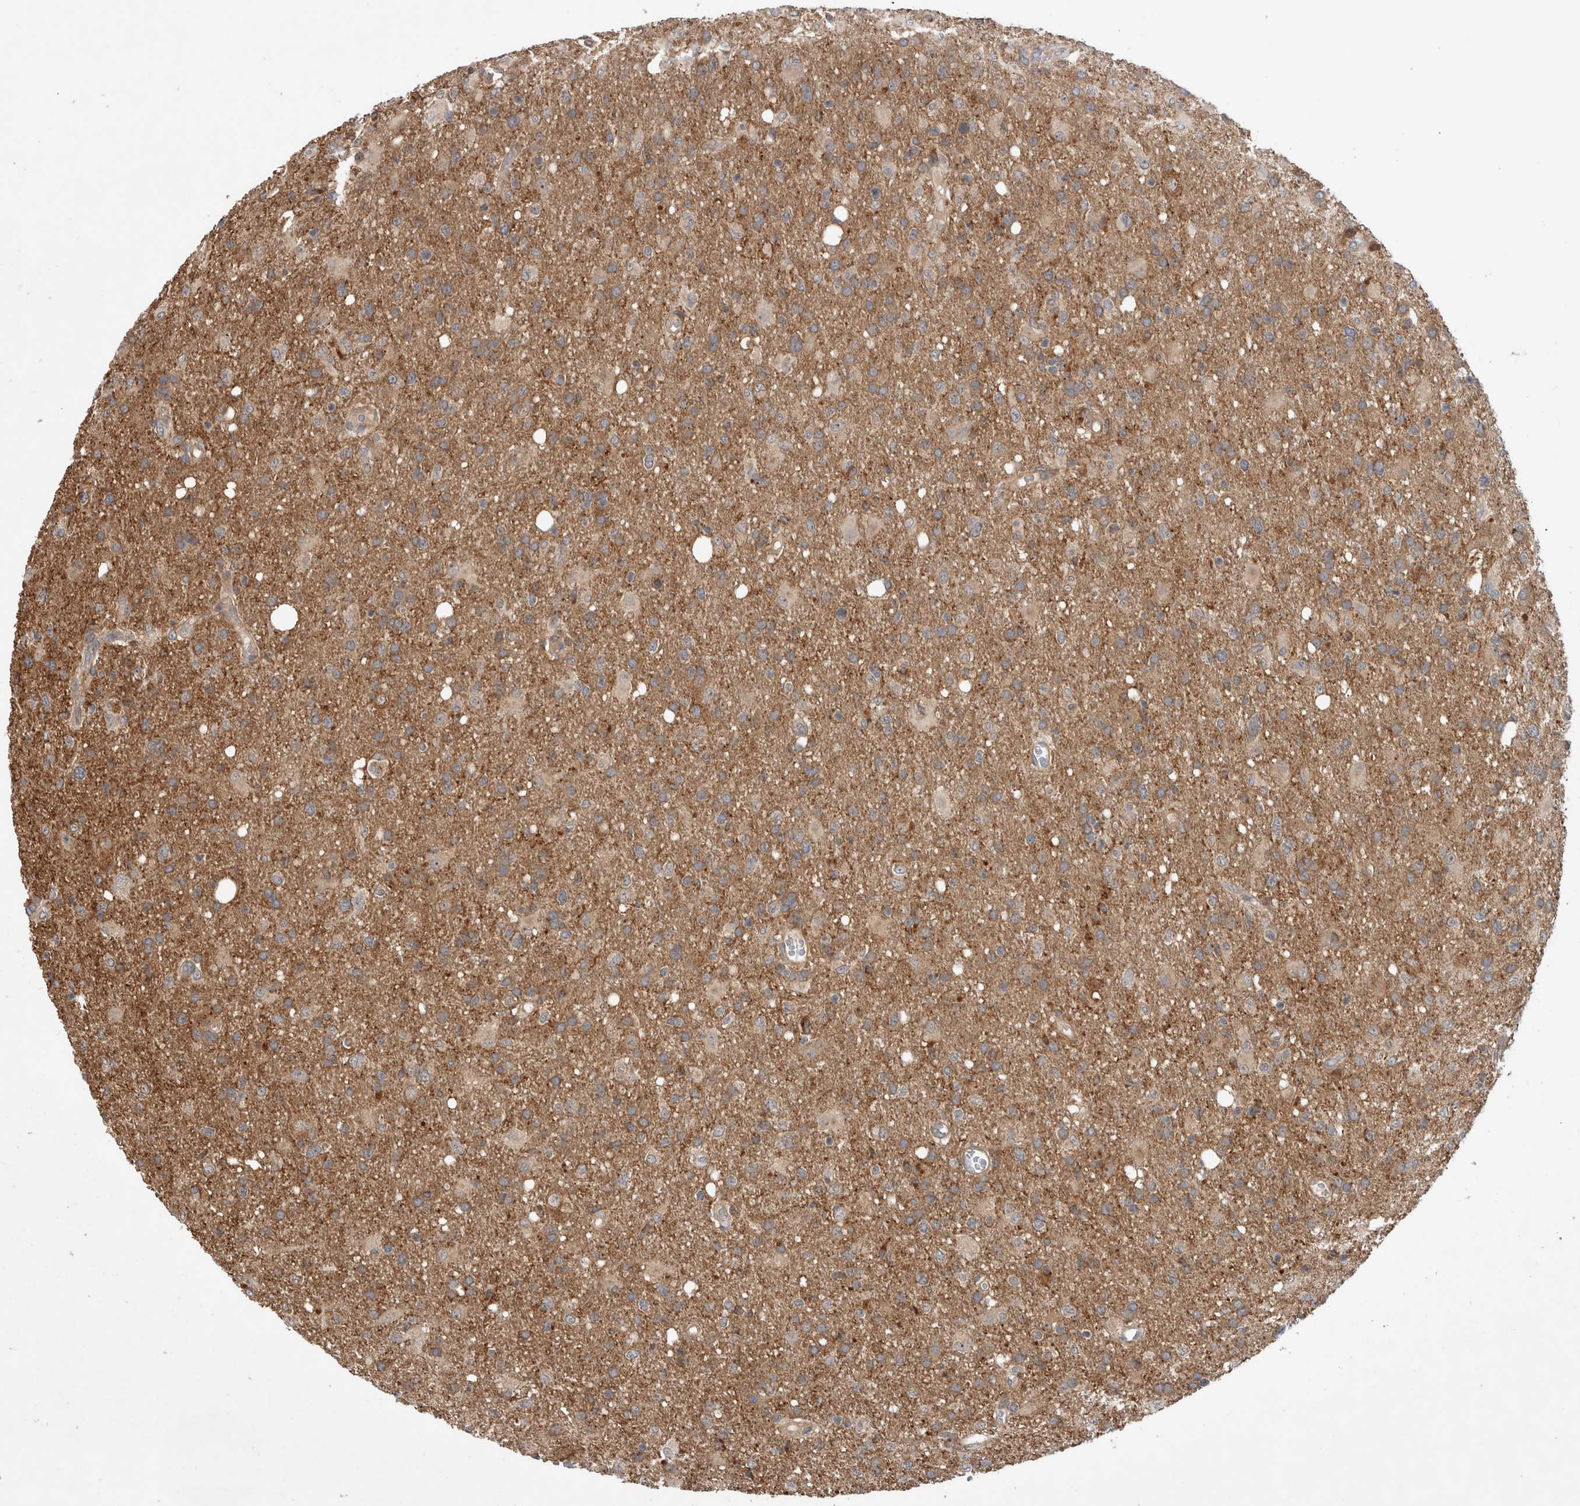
{"staining": {"intensity": "weak", "quantity": ">75%", "location": "cytoplasmic/membranous"}, "tissue": "glioma", "cell_type": "Tumor cells", "image_type": "cancer", "snomed": [{"axis": "morphology", "description": "Glioma, malignant, High grade"}, {"axis": "topography", "description": "Brain"}], "caption": "This is a photomicrograph of IHC staining of malignant glioma (high-grade), which shows weak expression in the cytoplasmic/membranous of tumor cells.", "gene": "ADGRL3", "patient": {"sex": "female", "age": 57}}